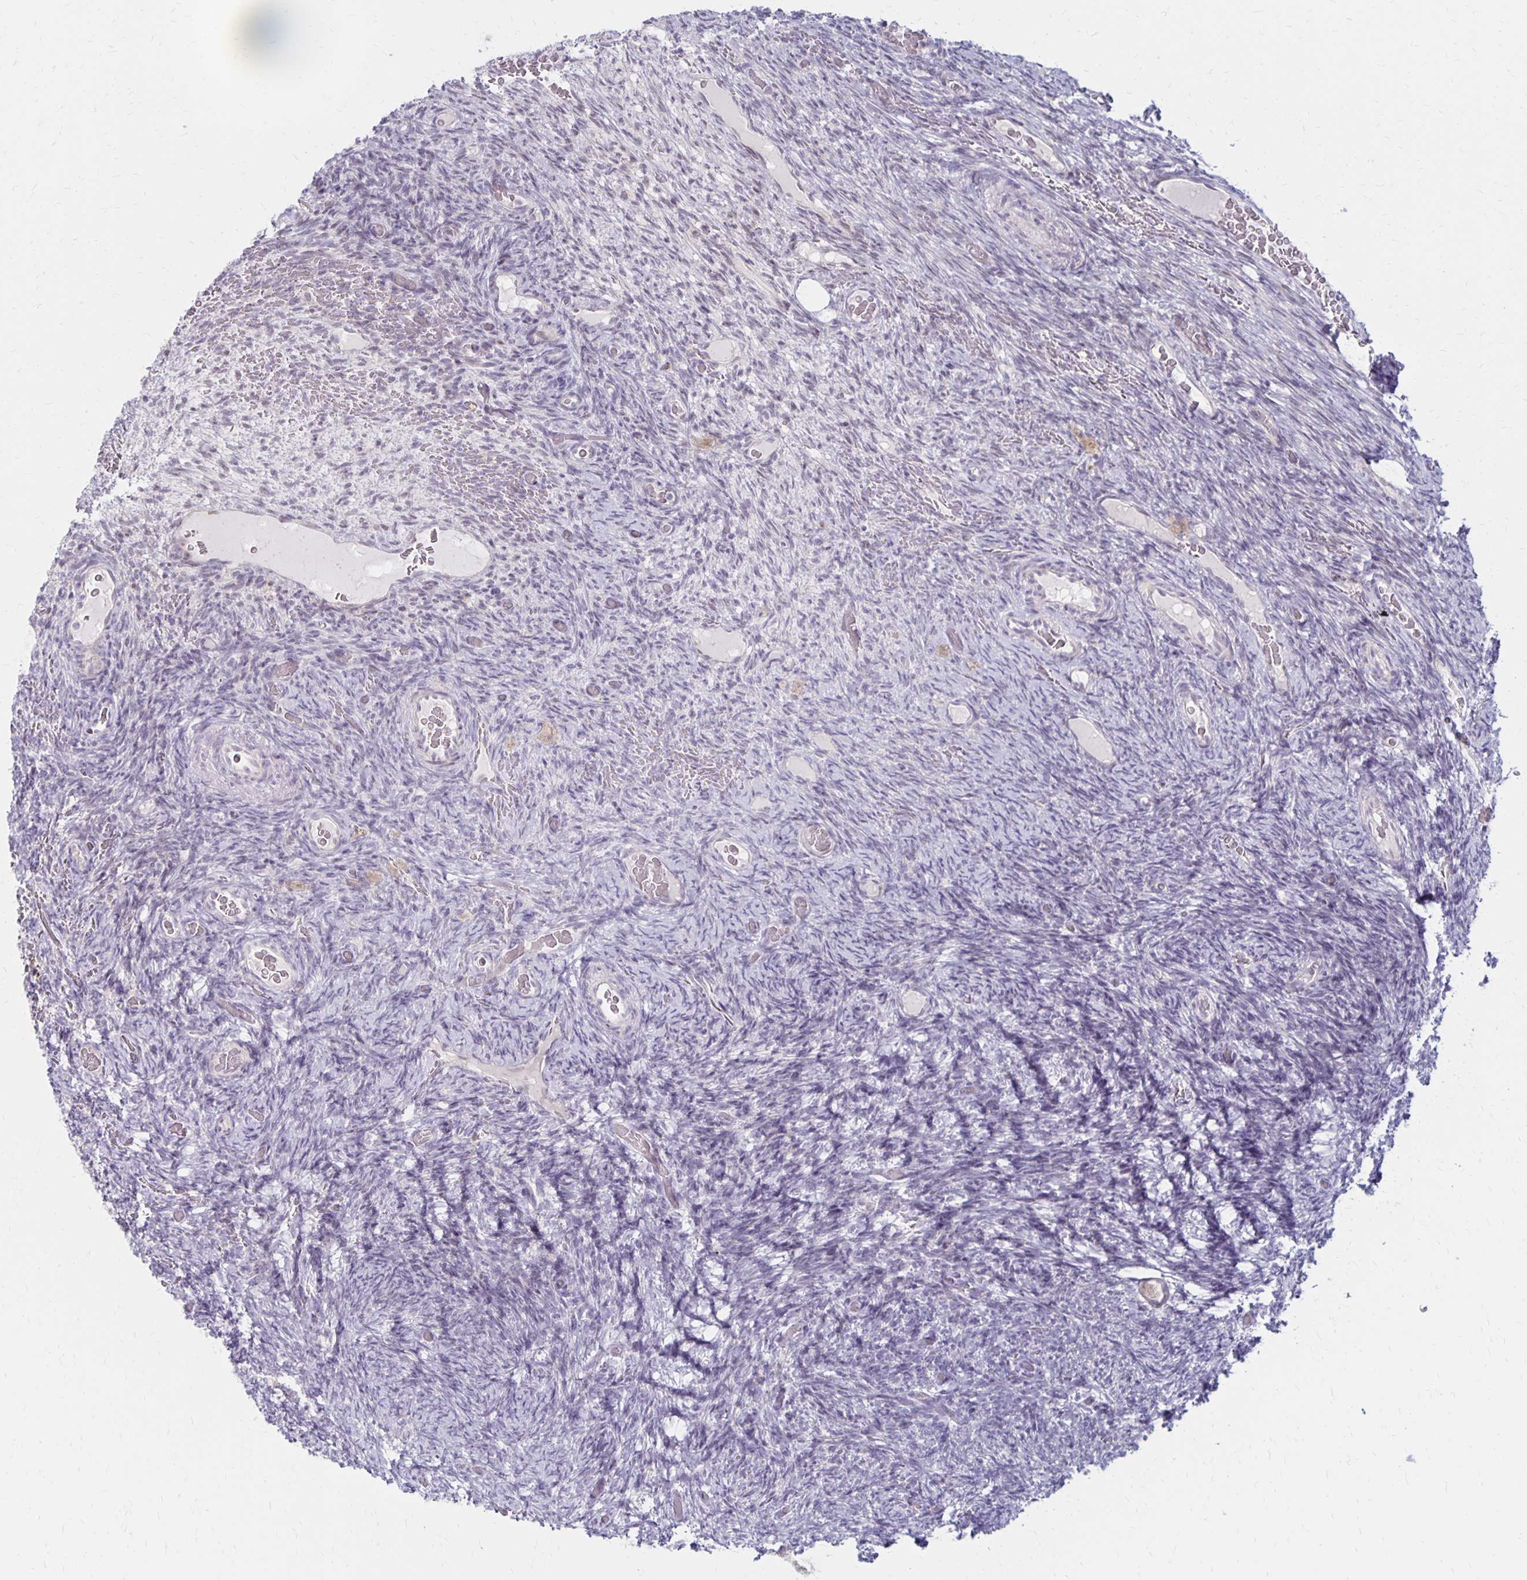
{"staining": {"intensity": "weak", "quantity": "25%-75%", "location": "cytoplasmic/membranous"}, "tissue": "ovary", "cell_type": "Follicle cells", "image_type": "normal", "snomed": [{"axis": "morphology", "description": "Normal tissue, NOS"}, {"axis": "topography", "description": "Ovary"}], "caption": "Ovary stained for a protein demonstrates weak cytoplasmic/membranous positivity in follicle cells. The staining was performed using DAB (3,3'-diaminobenzidine) to visualize the protein expression in brown, while the nuclei were stained in blue with hematoxylin (Magnification: 20x).", "gene": "DAGLA", "patient": {"sex": "female", "age": 34}}